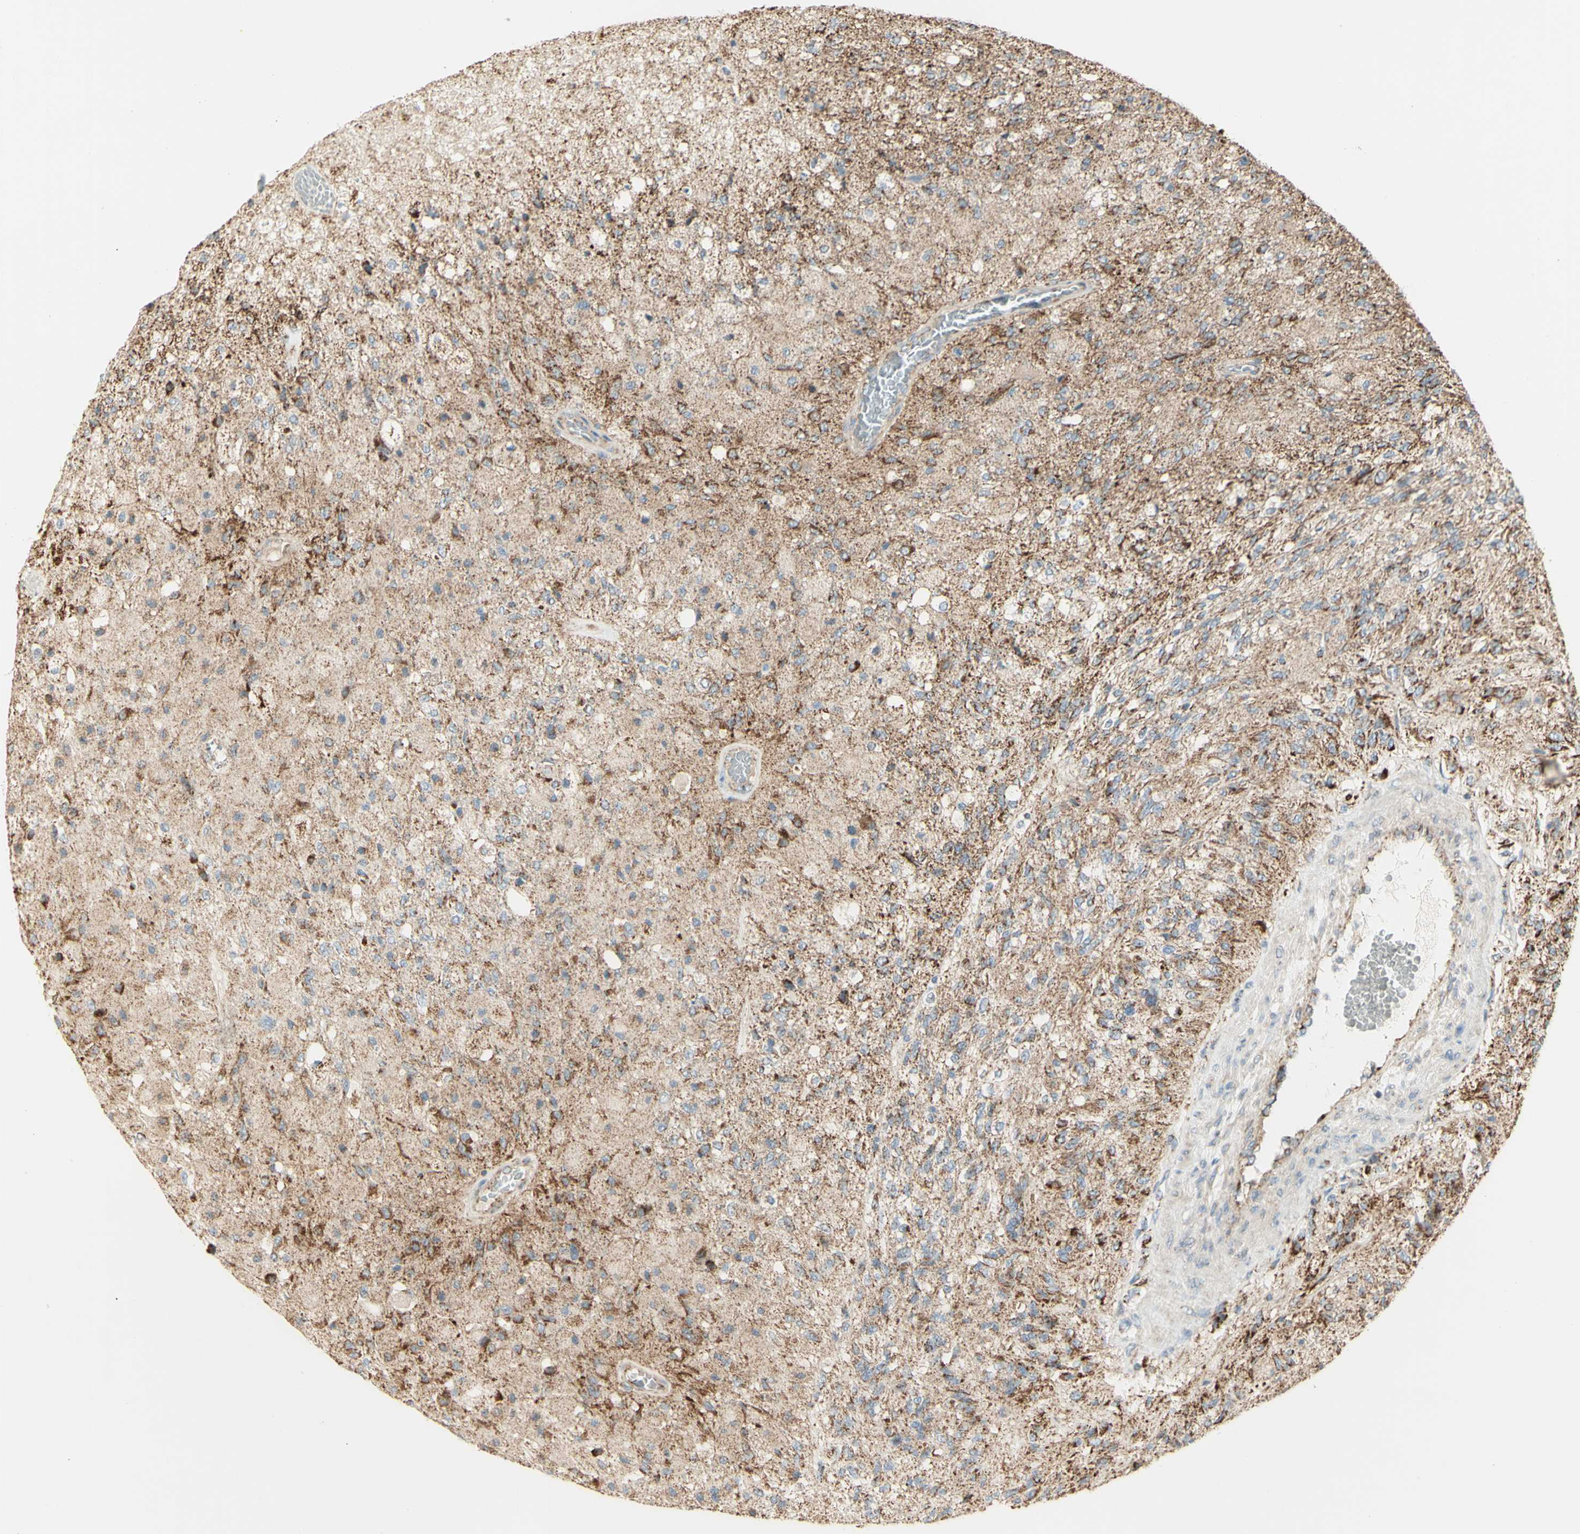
{"staining": {"intensity": "weak", "quantity": "<25%", "location": "cytoplasmic/membranous"}, "tissue": "glioma", "cell_type": "Tumor cells", "image_type": "cancer", "snomed": [{"axis": "morphology", "description": "Normal tissue, NOS"}, {"axis": "morphology", "description": "Glioma, malignant, High grade"}, {"axis": "topography", "description": "Cerebral cortex"}], "caption": "DAB immunohistochemical staining of glioma reveals no significant expression in tumor cells.", "gene": "LETM1", "patient": {"sex": "male", "age": 77}}